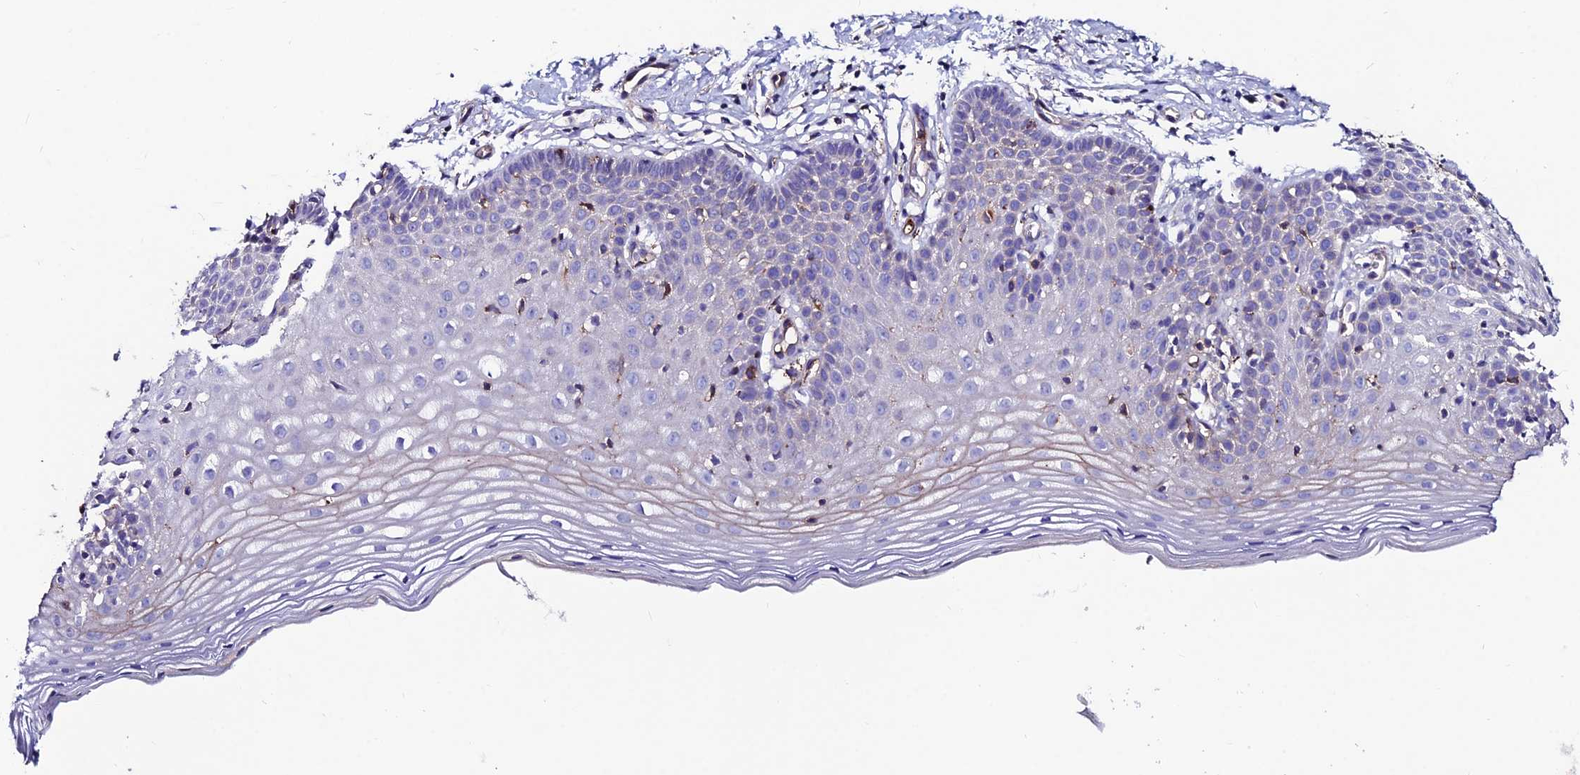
{"staining": {"intensity": "negative", "quantity": "none", "location": "none"}, "tissue": "cervix", "cell_type": "Glandular cells", "image_type": "normal", "snomed": [{"axis": "morphology", "description": "Normal tissue, NOS"}, {"axis": "topography", "description": "Cervix"}], "caption": "An immunohistochemistry photomicrograph of normal cervix is shown. There is no staining in glandular cells of cervix.", "gene": "SLC25A16", "patient": {"sex": "female", "age": 36}}